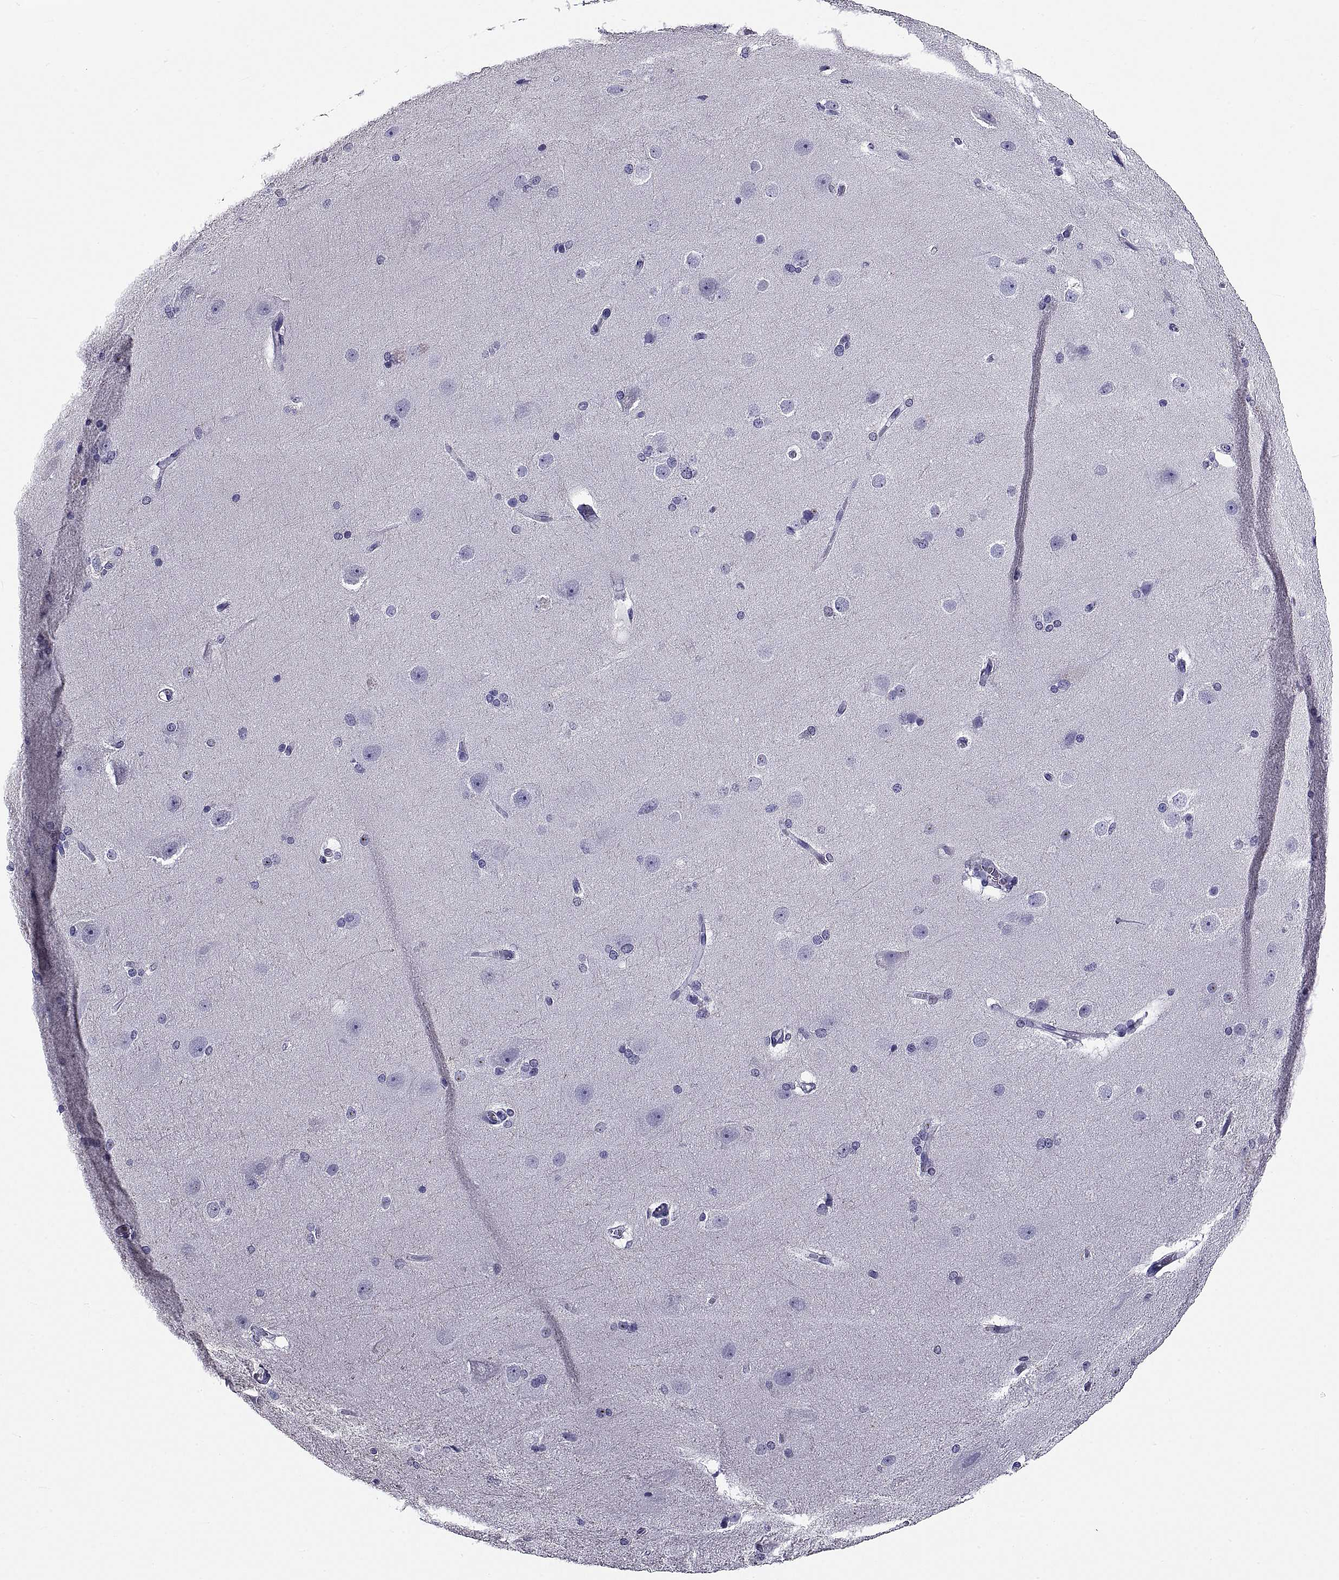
{"staining": {"intensity": "negative", "quantity": "none", "location": "none"}, "tissue": "hippocampus", "cell_type": "Glial cells", "image_type": "normal", "snomed": [{"axis": "morphology", "description": "Normal tissue, NOS"}, {"axis": "topography", "description": "Cerebral cortex"}, {"axis": "topography", "description": "Hippocampus"}], "caption": "A photomicrograph of hippocampus stained for a protein demonstrates no brown staining in glial cells. Brightfield microscopy of immunohistochemistry (IHC) stained with DAB (brown) and hematoxylin (blue), captured at high magnification.", "gene": "TGFBR3L", "patient": {"sex": "female", "age": 19}}